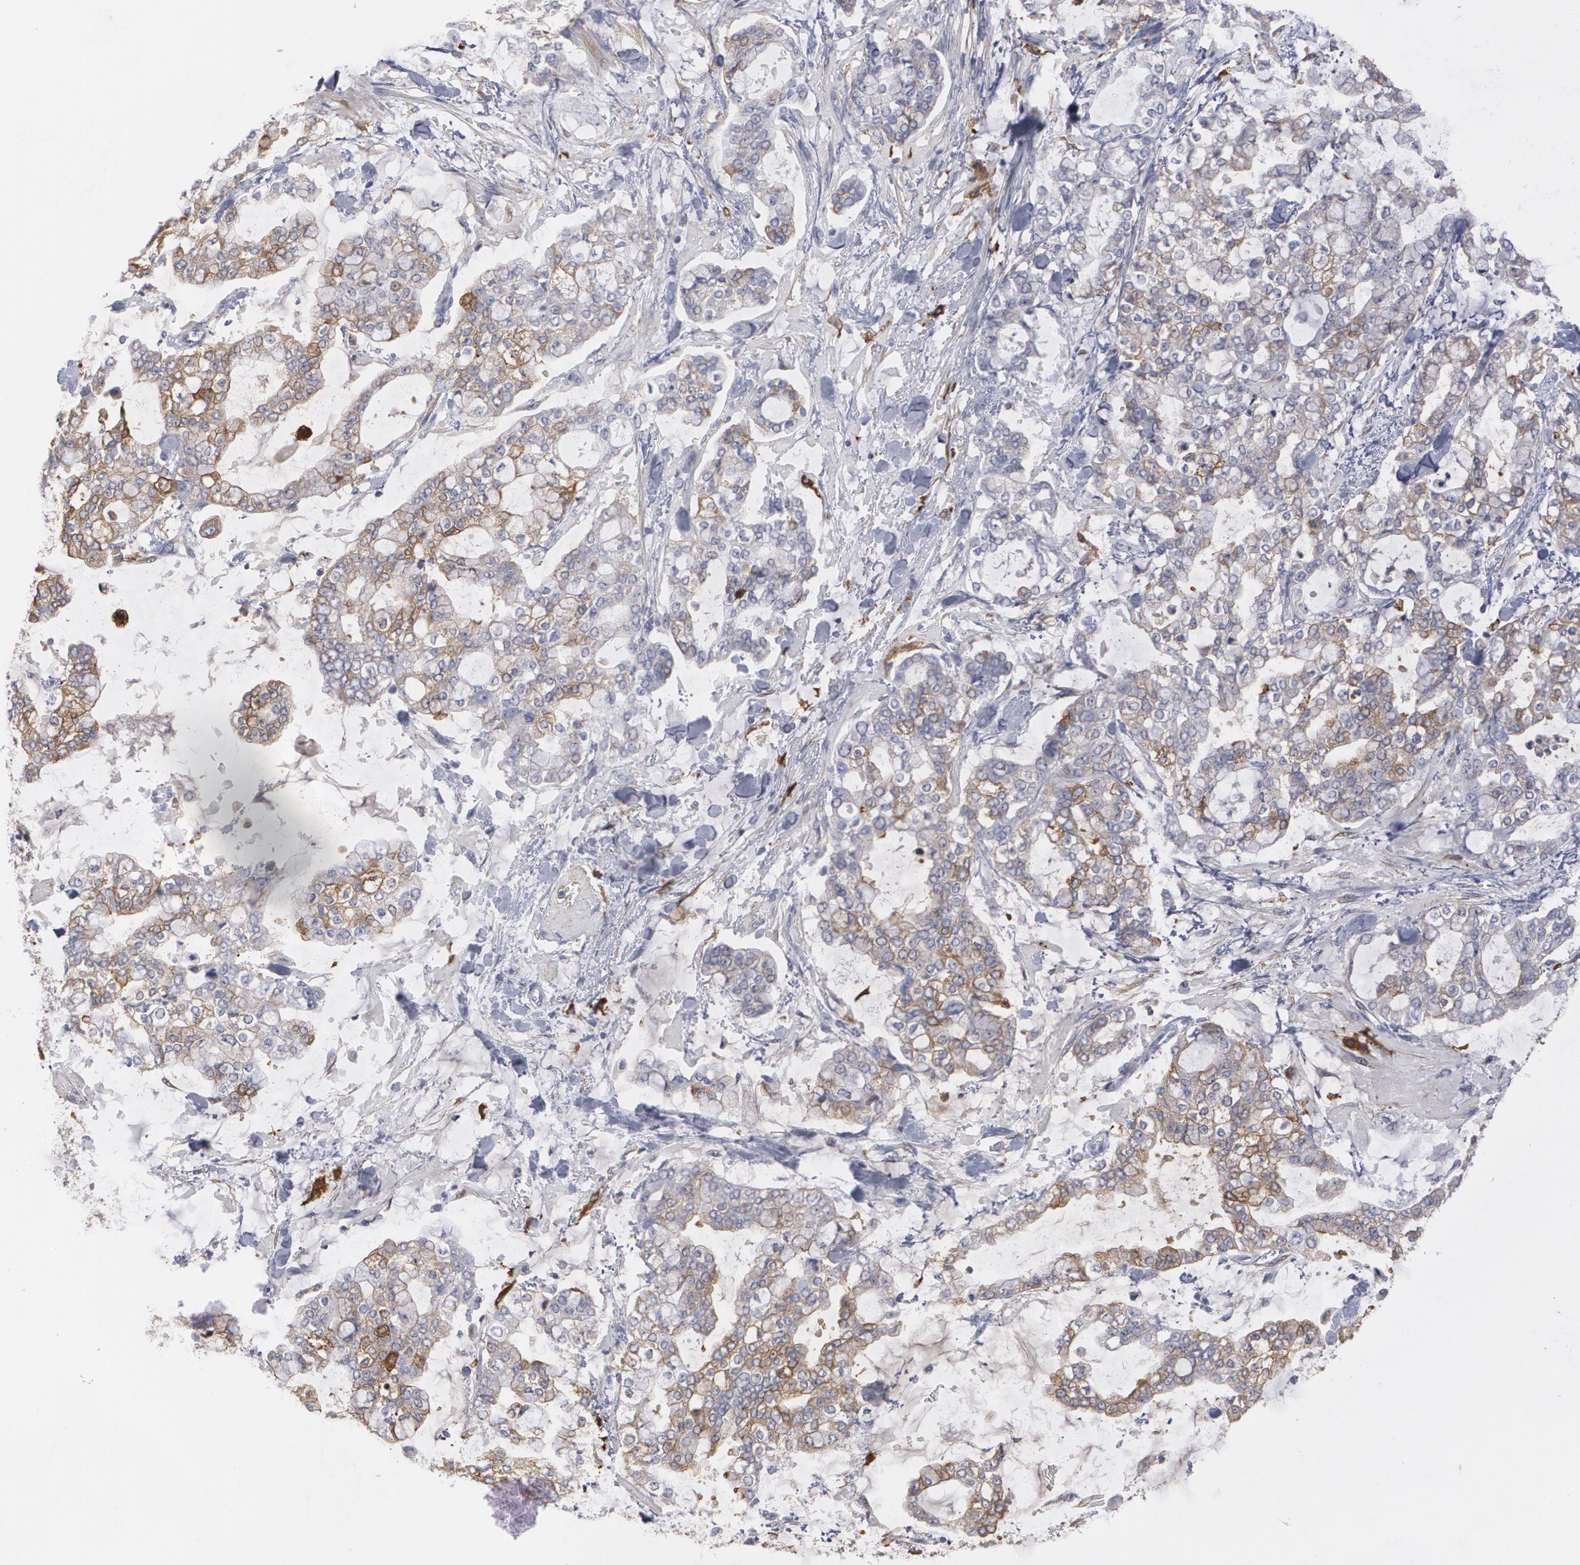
{"staining": {"intensity": "weak", "quantity": "<25%", "location": "cytoplasmic/membranous"}, "tissue": "stomach cancer", "cell_type": "Tumor cells", "image_type": "cancer", "snomed": [{"axis": "morphology", "description": "Normal tissue, NOS"}, {"axis": "morphology", "description": "Adenocarcinoma, NOS"}, {"axis": "topography", "description": "Stomach, upper"}, {"axis": "topography", "description": "Stomach"}], "caption": "Immunohistochemical staining of stomach cancer (adenocarcinoma) reveals no significant positivity in tumor cells. The staining is performed using DAB brown chromogen with nuclei counter-stained in using hematoxylin.", "gene": "ODC1", "patient": {"sex": "male", "age": 76}}